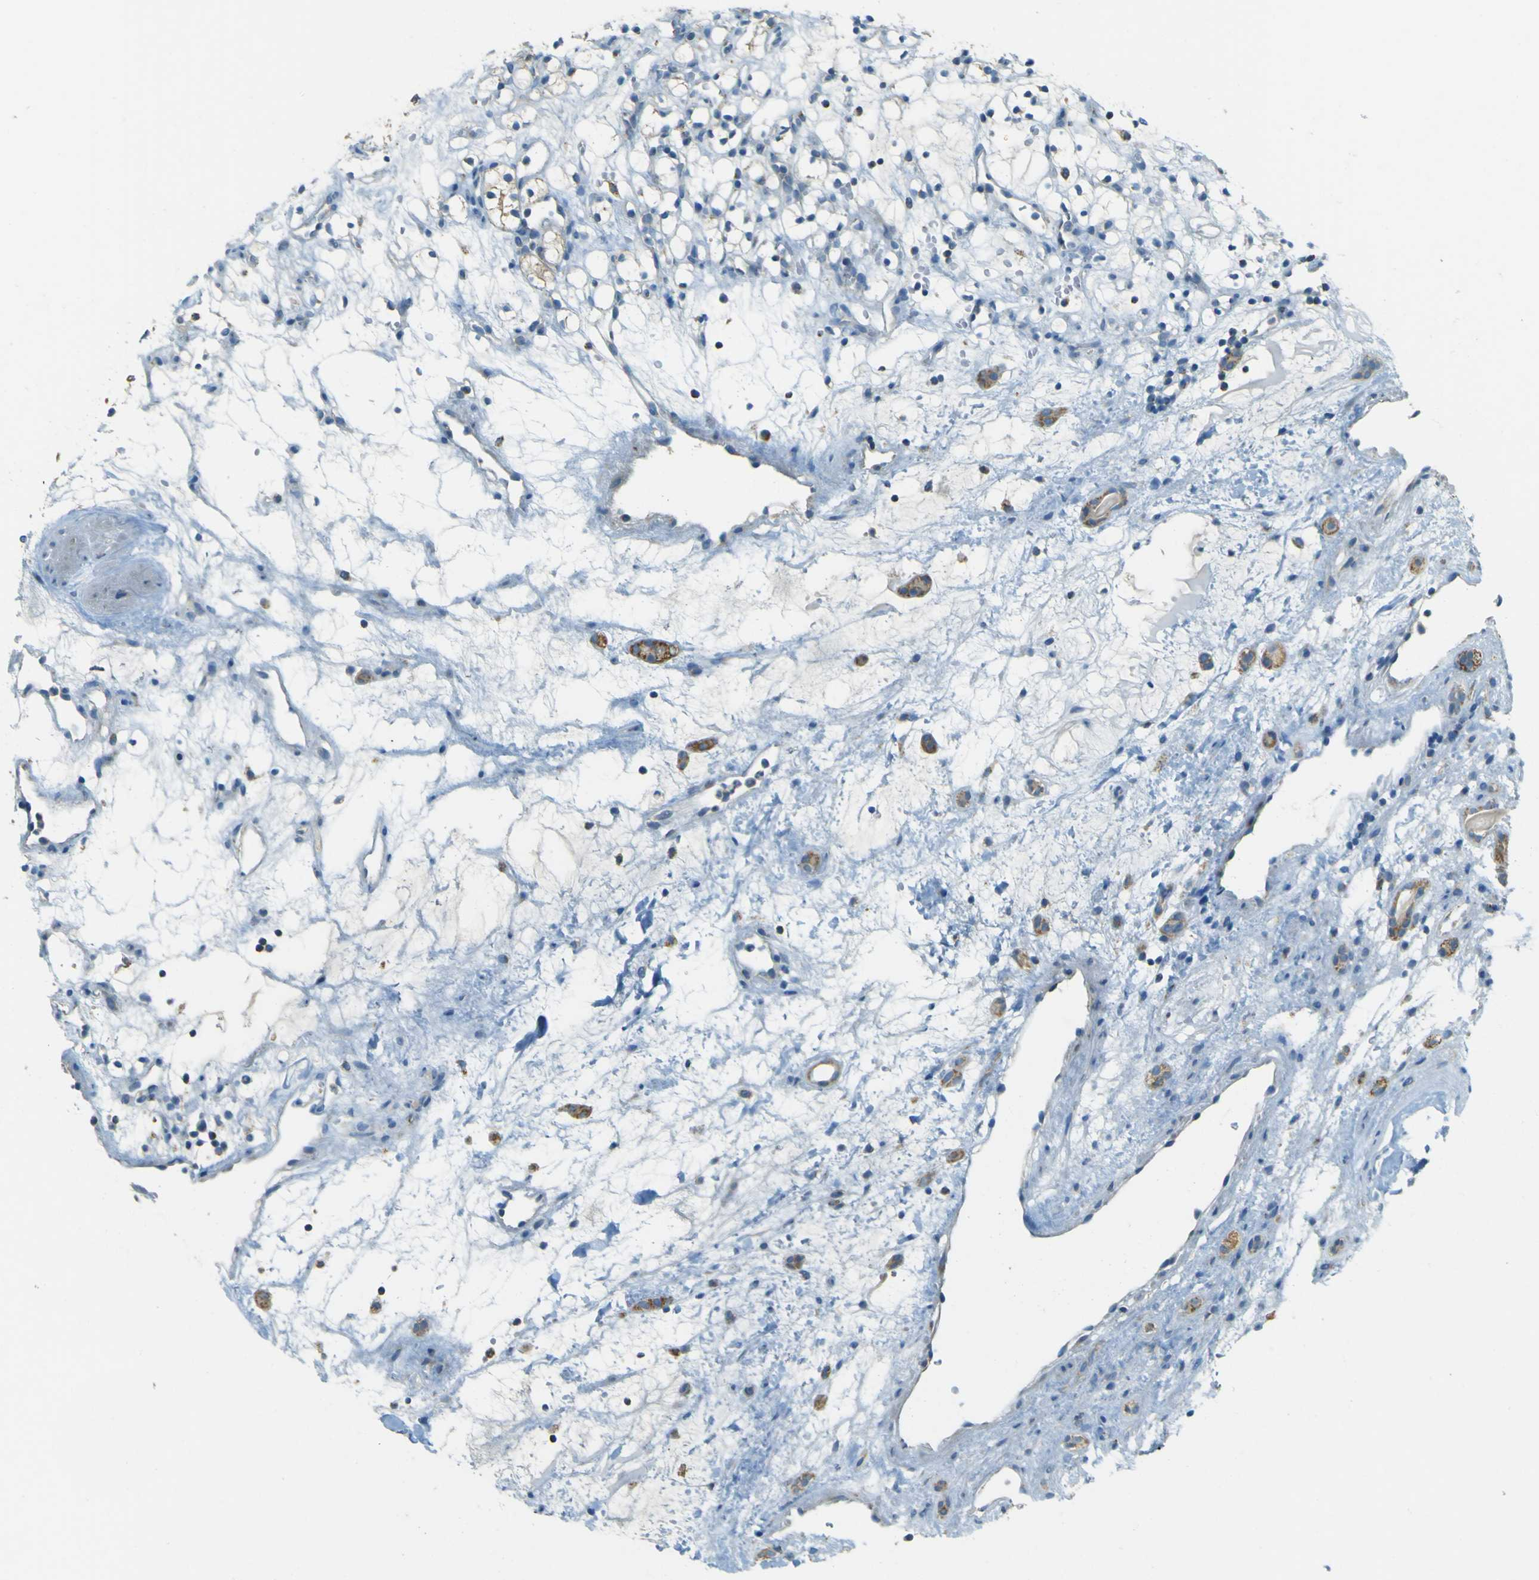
{"staining": {"intensity": "negative", "quantity": "none", "location": "none"}, "tissue": "renal cancer", "cell_type": "Tumor cells", "image_type": "cancer", "snomed": [{"axis": "morphology", "description": "Adenocarcinoma, NOS"}, {"axis": "topography", "description": "Kidney"}], "caption": "DAB immunohistochemical staining of human renal cancer exhibits no significant staining in tumor cells.", "gene": "FKTN", "patient": {"sex": "female", "age": 60}}